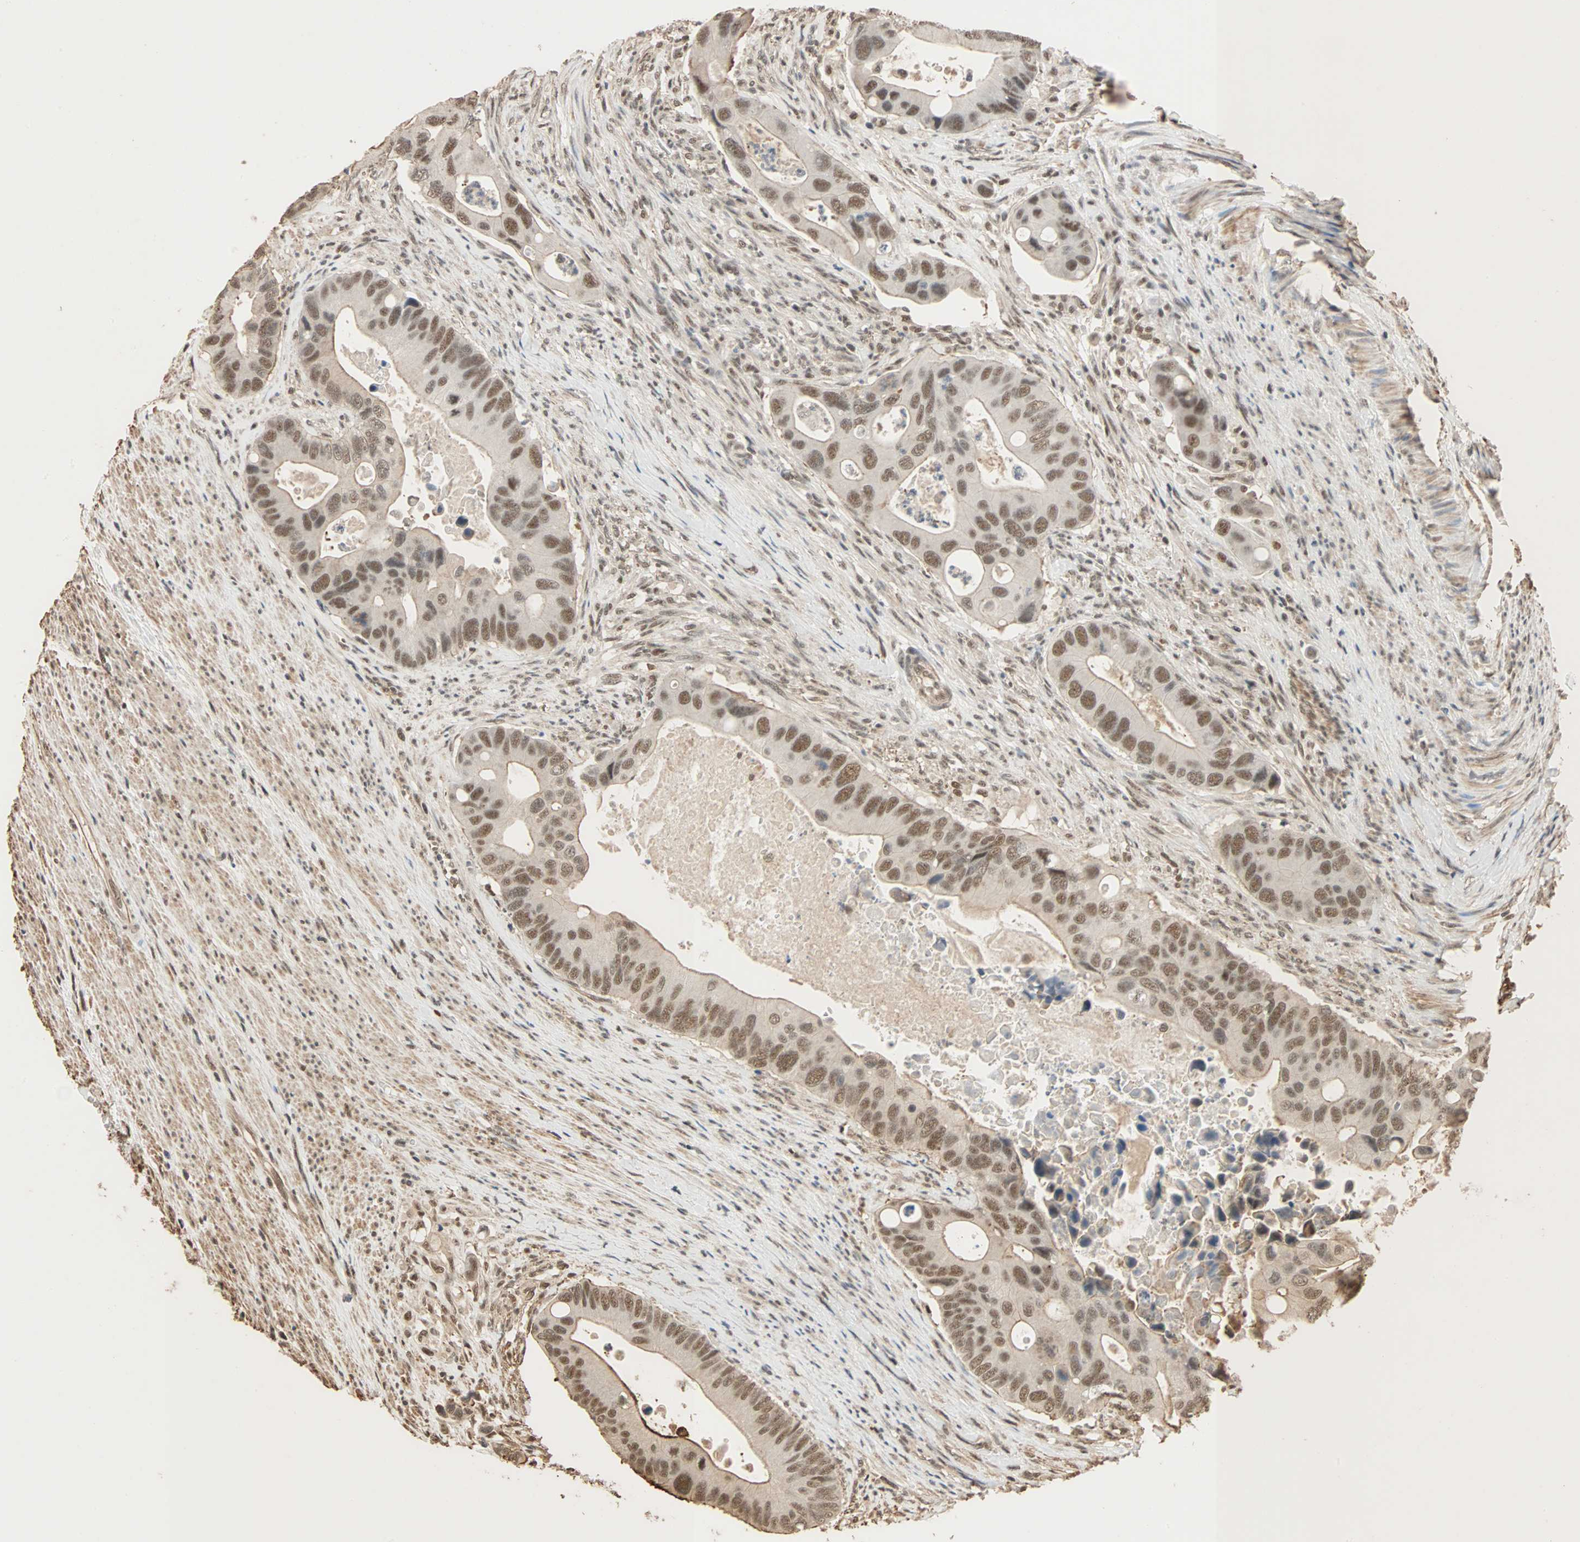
{"staining": {"intensity": "moderate", "quantity": ">75%", "location": "nuclear"}, "tissue": "colorectal cancer", "cell_type": "Tumor cells", "image_type": "cancer", "snomed": [{"axis": "morphology", "description": "Adenocarcinoma, NOS"}, {"axis": "topography", "description": "Rectum"}], "caption": "Immunohistochemical staining of human adenocarcinoma (colorectal) displays medium levels of moderate nuclear protein expression in about >75% of tumor cells.", "gene": "CDC5L", "patient": {"sex": "female", "age": 57}}